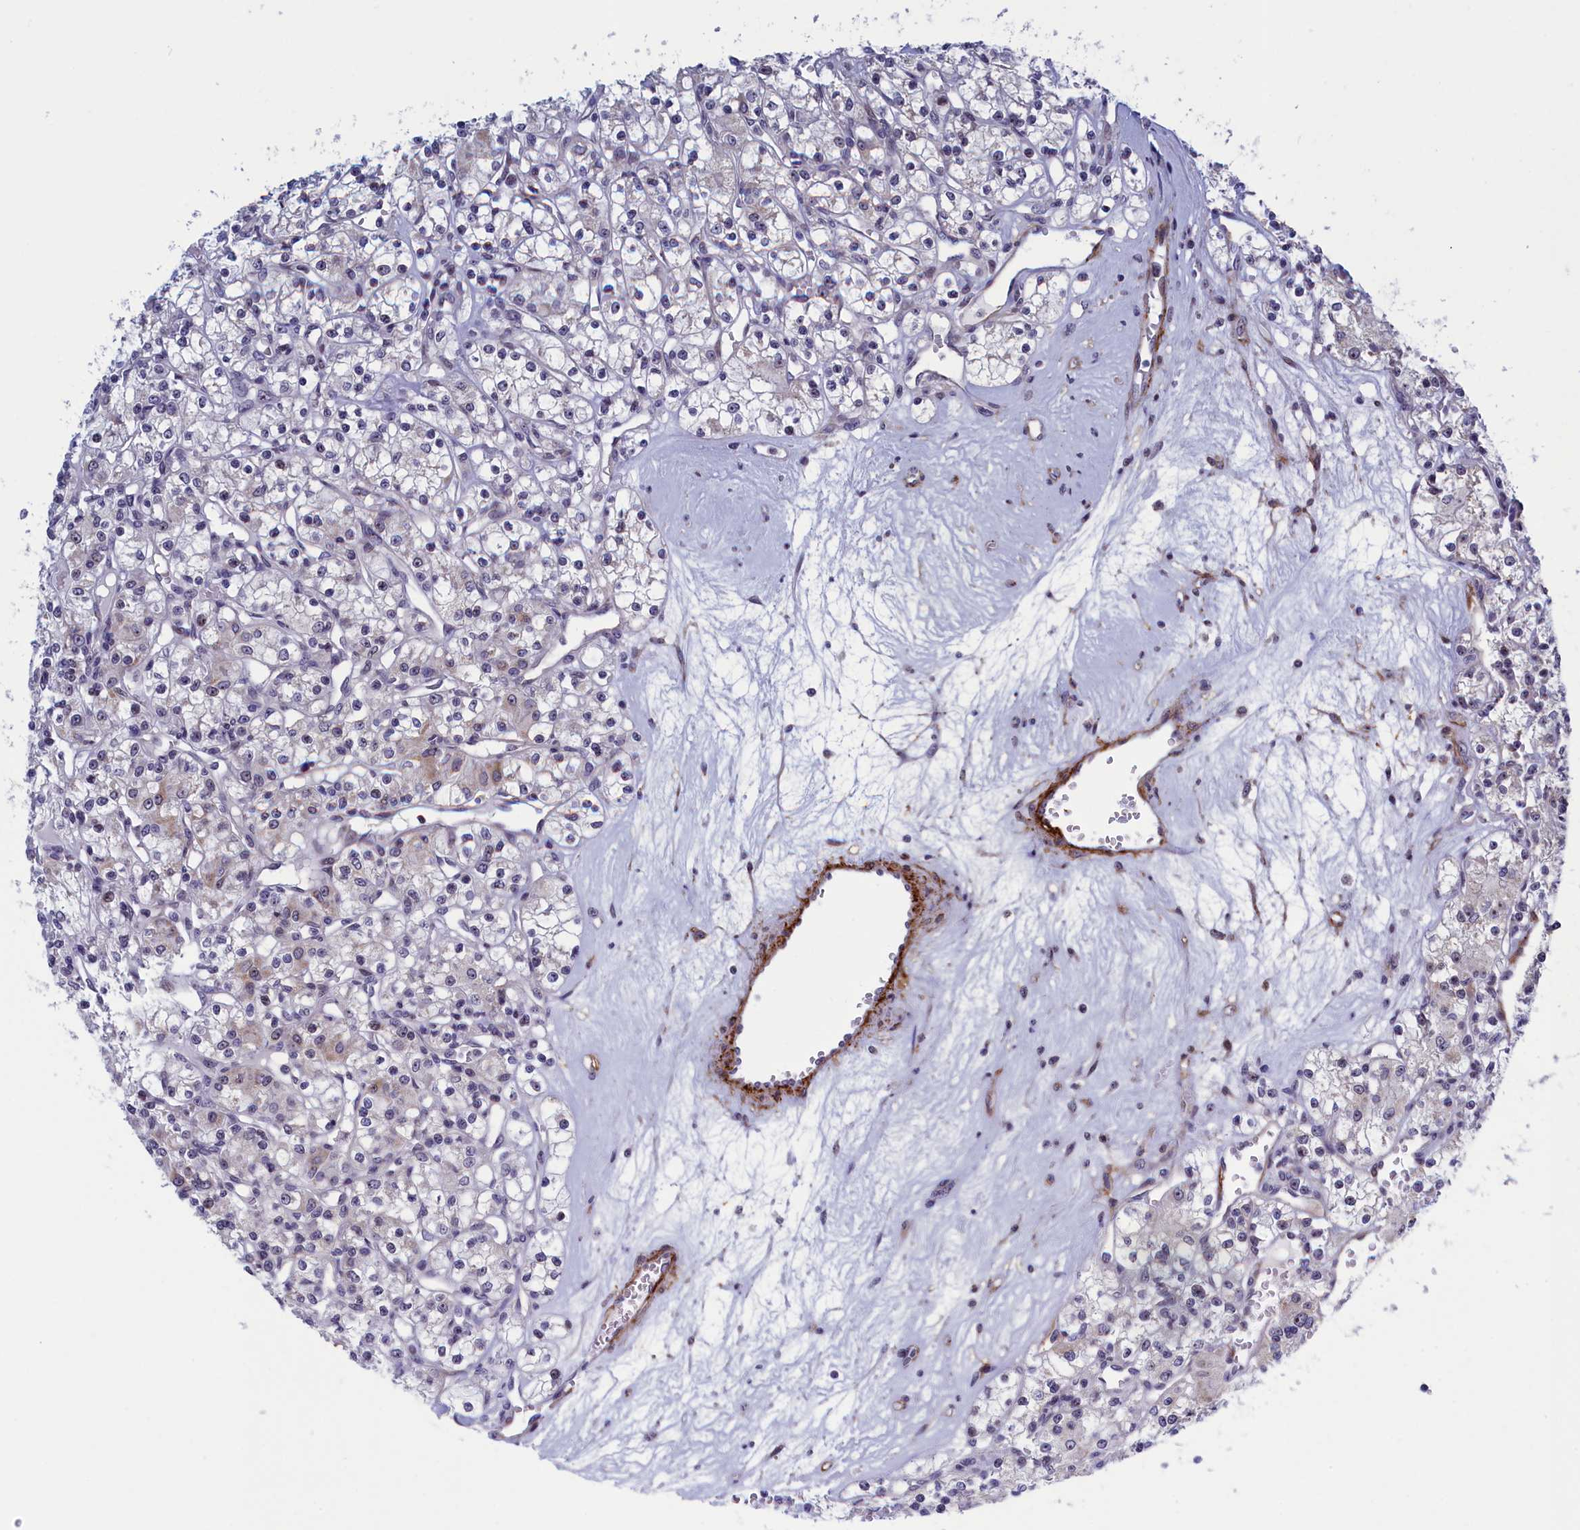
{"staining": {"intensity": "weak", "quantity": "<25%", "location": "cytoplasmic/membranous"}, "tissue": "renal cancer", "cell_type": "Tumor cells", "image_type": "cancer", "snomed": [{"axis": "morphology", "description": "Adenocarcinoma, NOS"}, {"axis": "topography", "description": "Kidney"}], "caption": "IHC image of renal adenocarcinoma stained for a protein (brown), which reveals no expression in tumor cells.", "gene": "PPAN", "patient": {"sex": "female", "age": 59}}